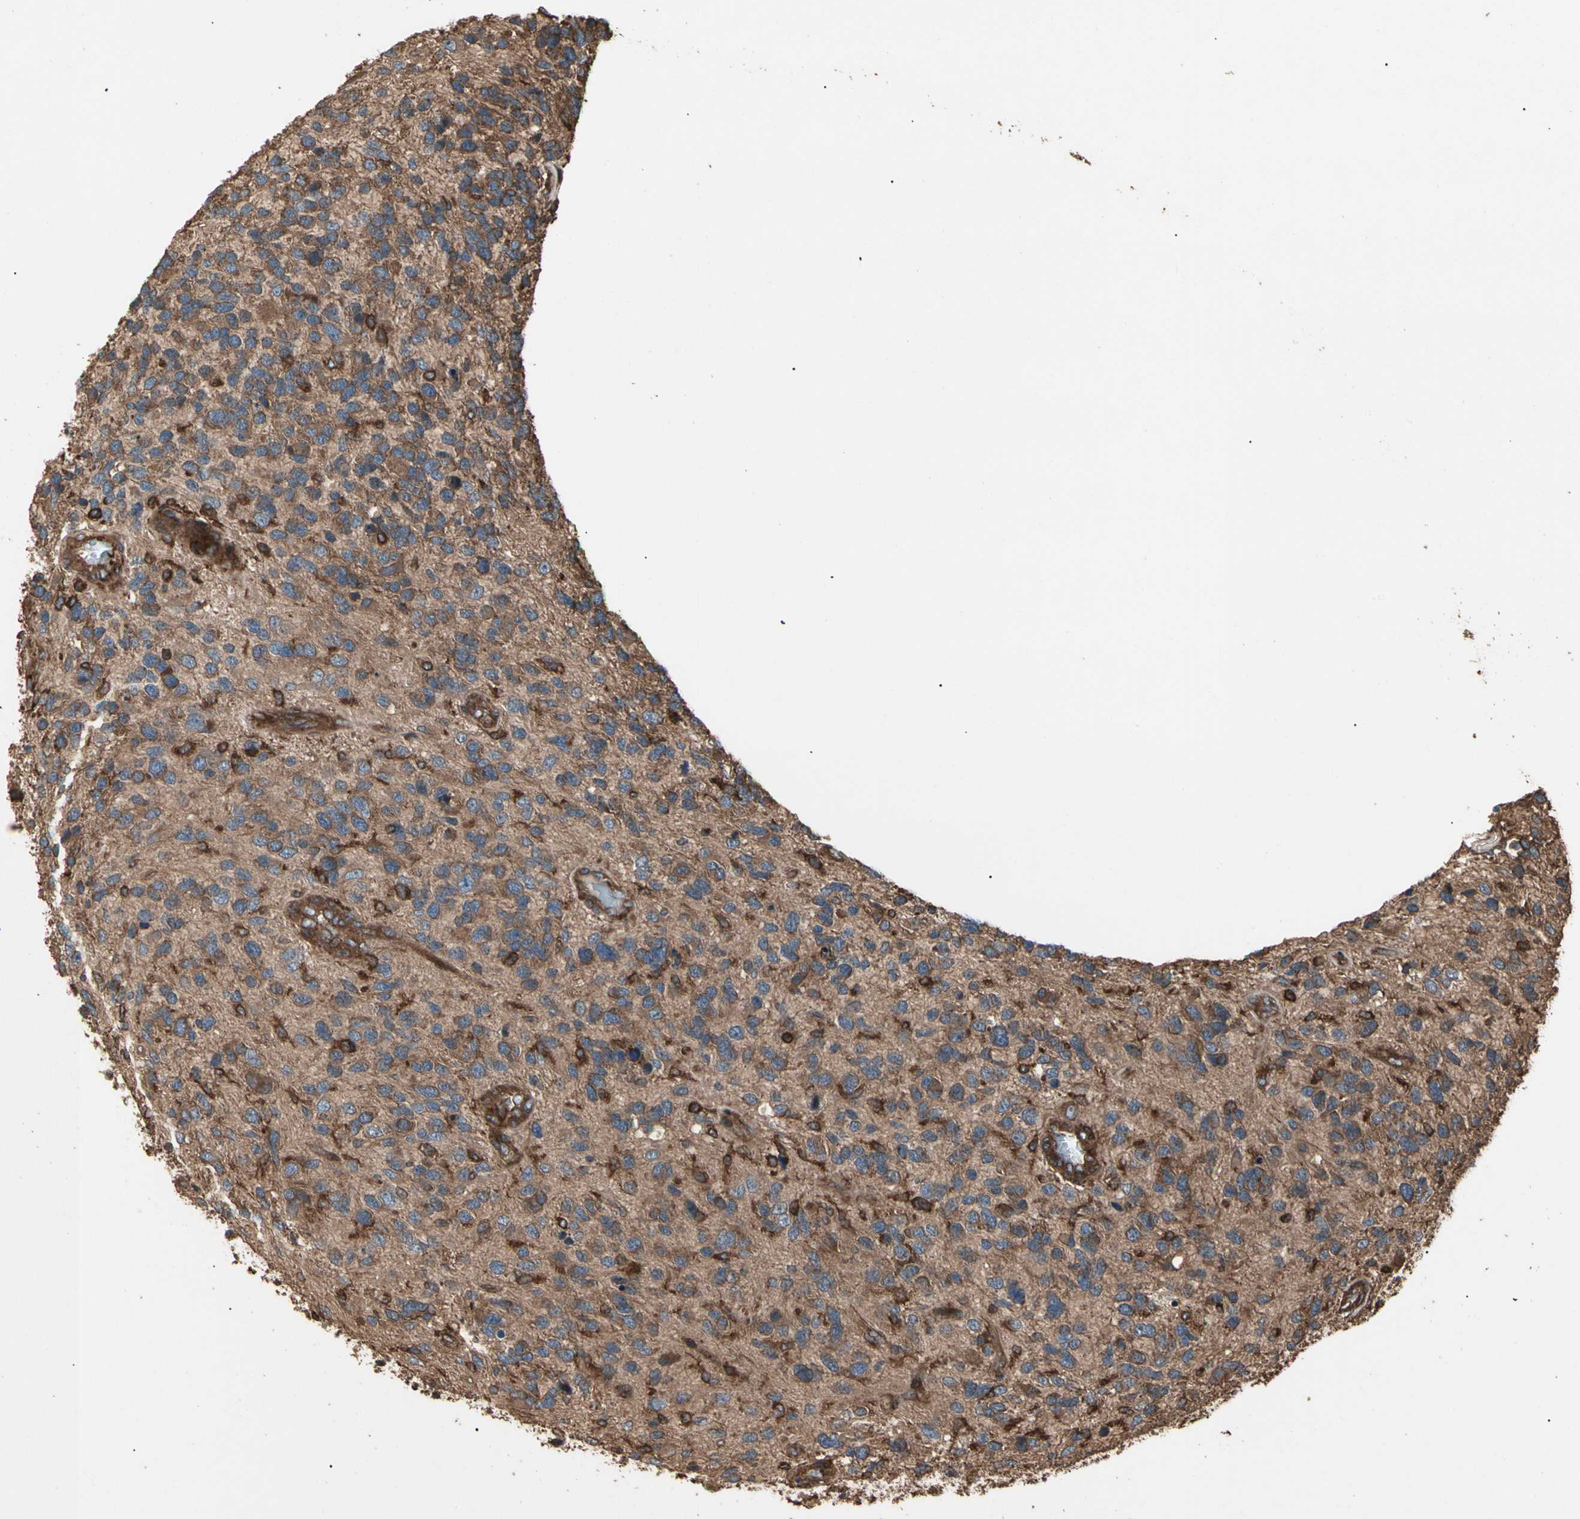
{"staining": {"intensity": "moderate", "quantity": ">75%", "location": "cytoplasmic/membranous"}, "tissue": "glioma", "cell_type": "Tumor cells", "image_type": "cancer", "snomed": [{"axis": "morphology", "description": "Glioma, malignant, High grade"}, {"axis": "topography", "description": "Brain"}], "caption": "Malignant glioma (high-grade) tissue reveals moderate cytoplasmic/membranous staining in approximately >75% of tumor cells, visualized by immunohistochemistry. The staining was performed using DAB to visualize the protein expression in brown, while the nuclei were stained in blue with hematoxylin (Magnification: 20x).", "gene": "AGBL2", "patient": {"sex": "female", "age": 58}}